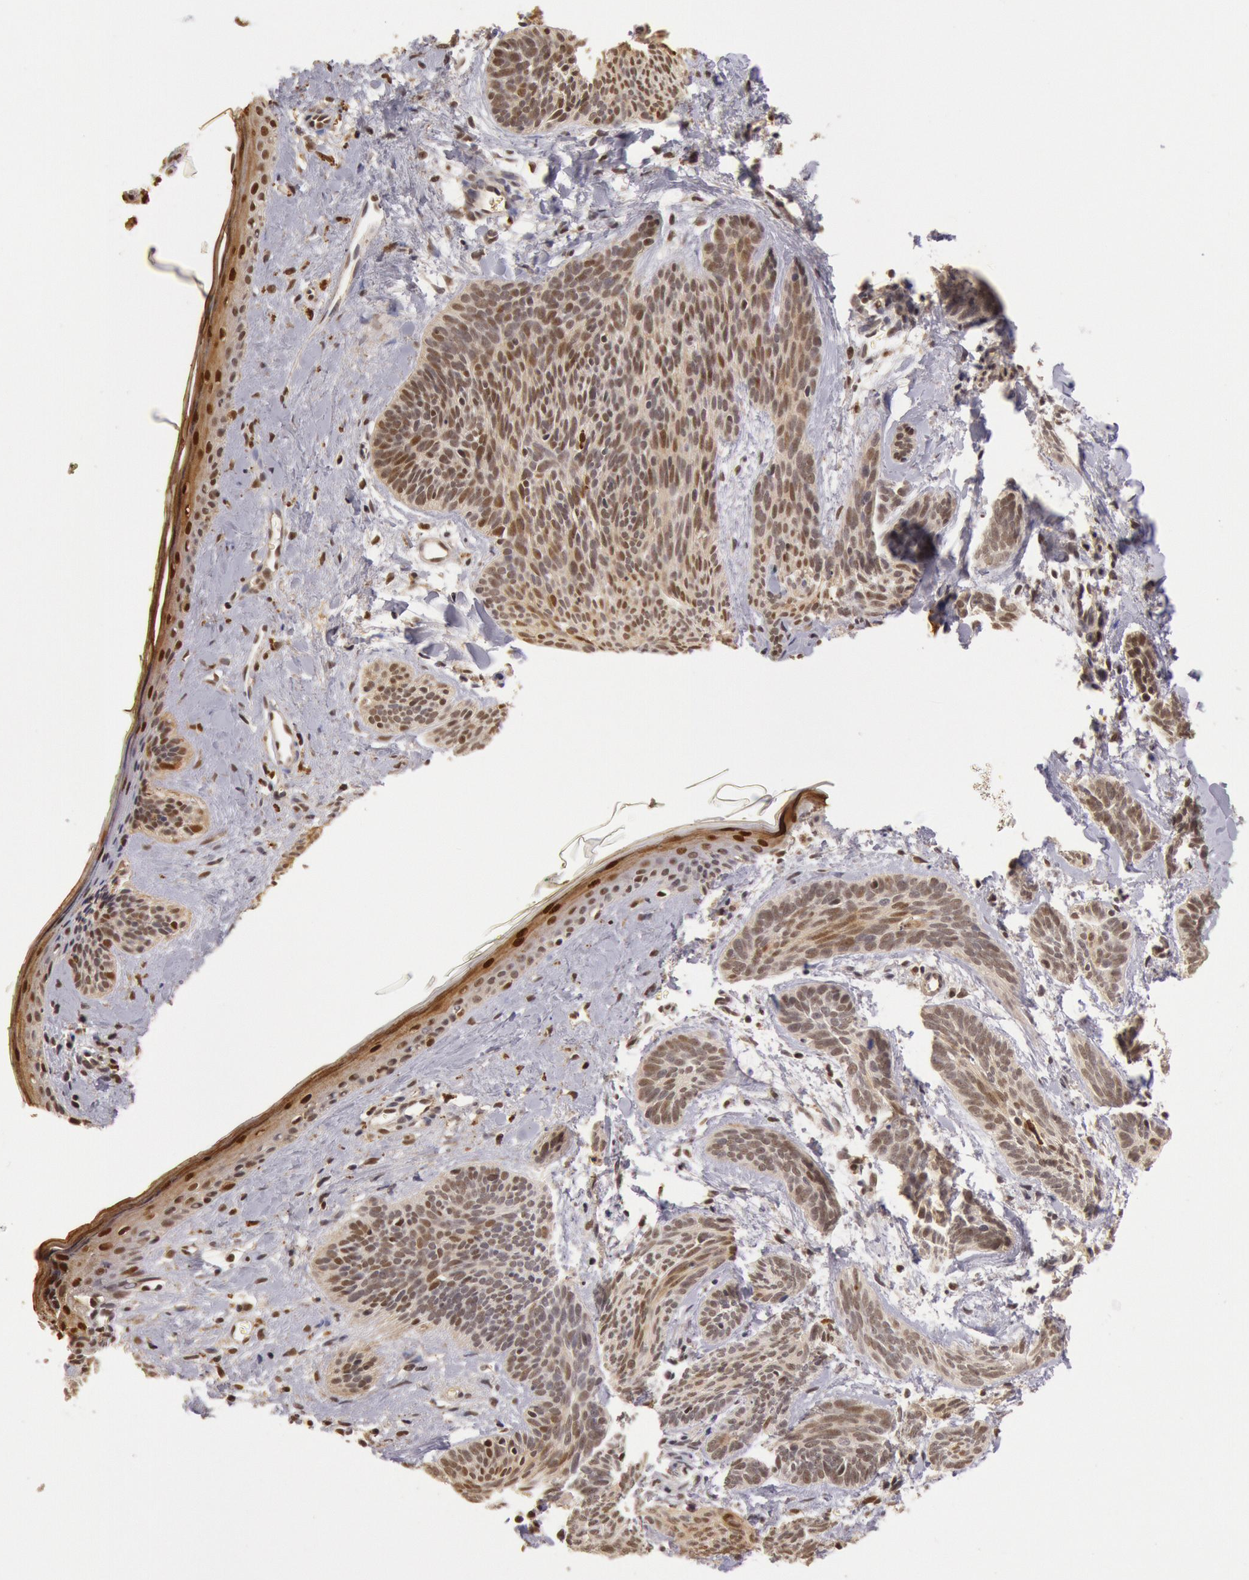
{"staining": {"intensity": "moderate", "quantity": "25%-75%", "location": "nuclear"}, "tissue": "skin cancer", "cell_type": "Tumor cells", "image_type": "cancer", "snomed": [{"axis": "morphology", "description": "Basal cell carcinoma"}, {"axis": "topography", "description": "Skin"}], "caption": "IHC staining of skin basal cell carcinoma, which exhibits medium levels of moderate nuclear staining in about 25%-75% of tumor cells indicating moderate nuclear protein staining. The staining was performed using DAB (brown) for protein detection and nuclei were counterstained in hematoxylin (blue).", "gene": "LIG4", "patient": {"sex": "female", "age": 81}}